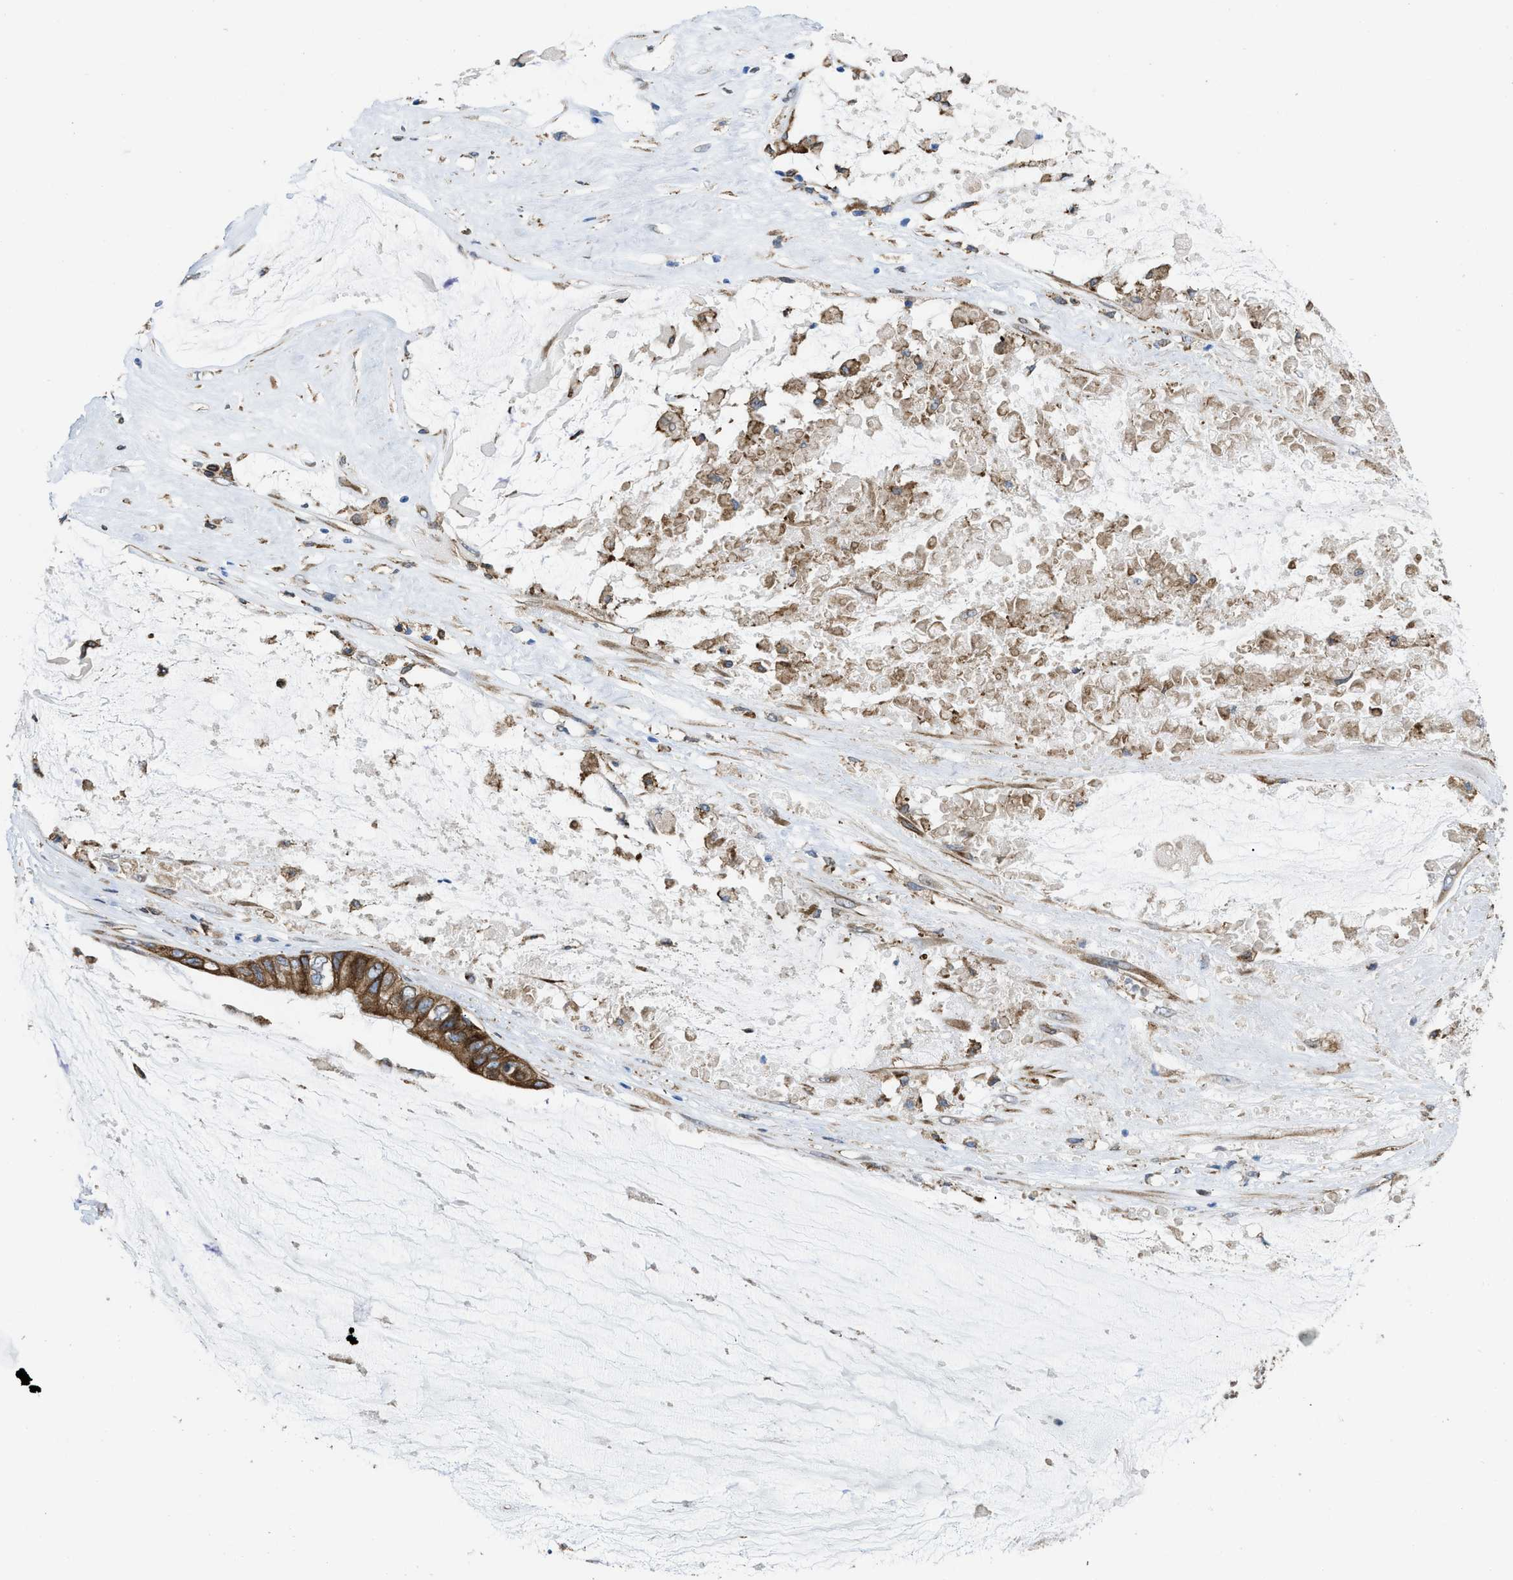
{"staining": {"intensity": "strong", "quantity": ">75%", "location": "cytoplasmic/membranous"}, "tissue": "ovarian cancer", "cell_type": "Tumor cells", "image_type": "cancer", "snomed": [{"axis": "morphology", "description": "Cystadenocarcinoma, mucinous, NOS"}, {"axis": "topography", "description": "Ovary"}], "caption": "Ovarian cancer stained with immunohistochemistry (IHC) exhibits strong cytoplasmic/membranous staining in approximately >75% of tumor cells.", "gene": "ERLIN2", "patient": {"sex": "female", "age": 80}}